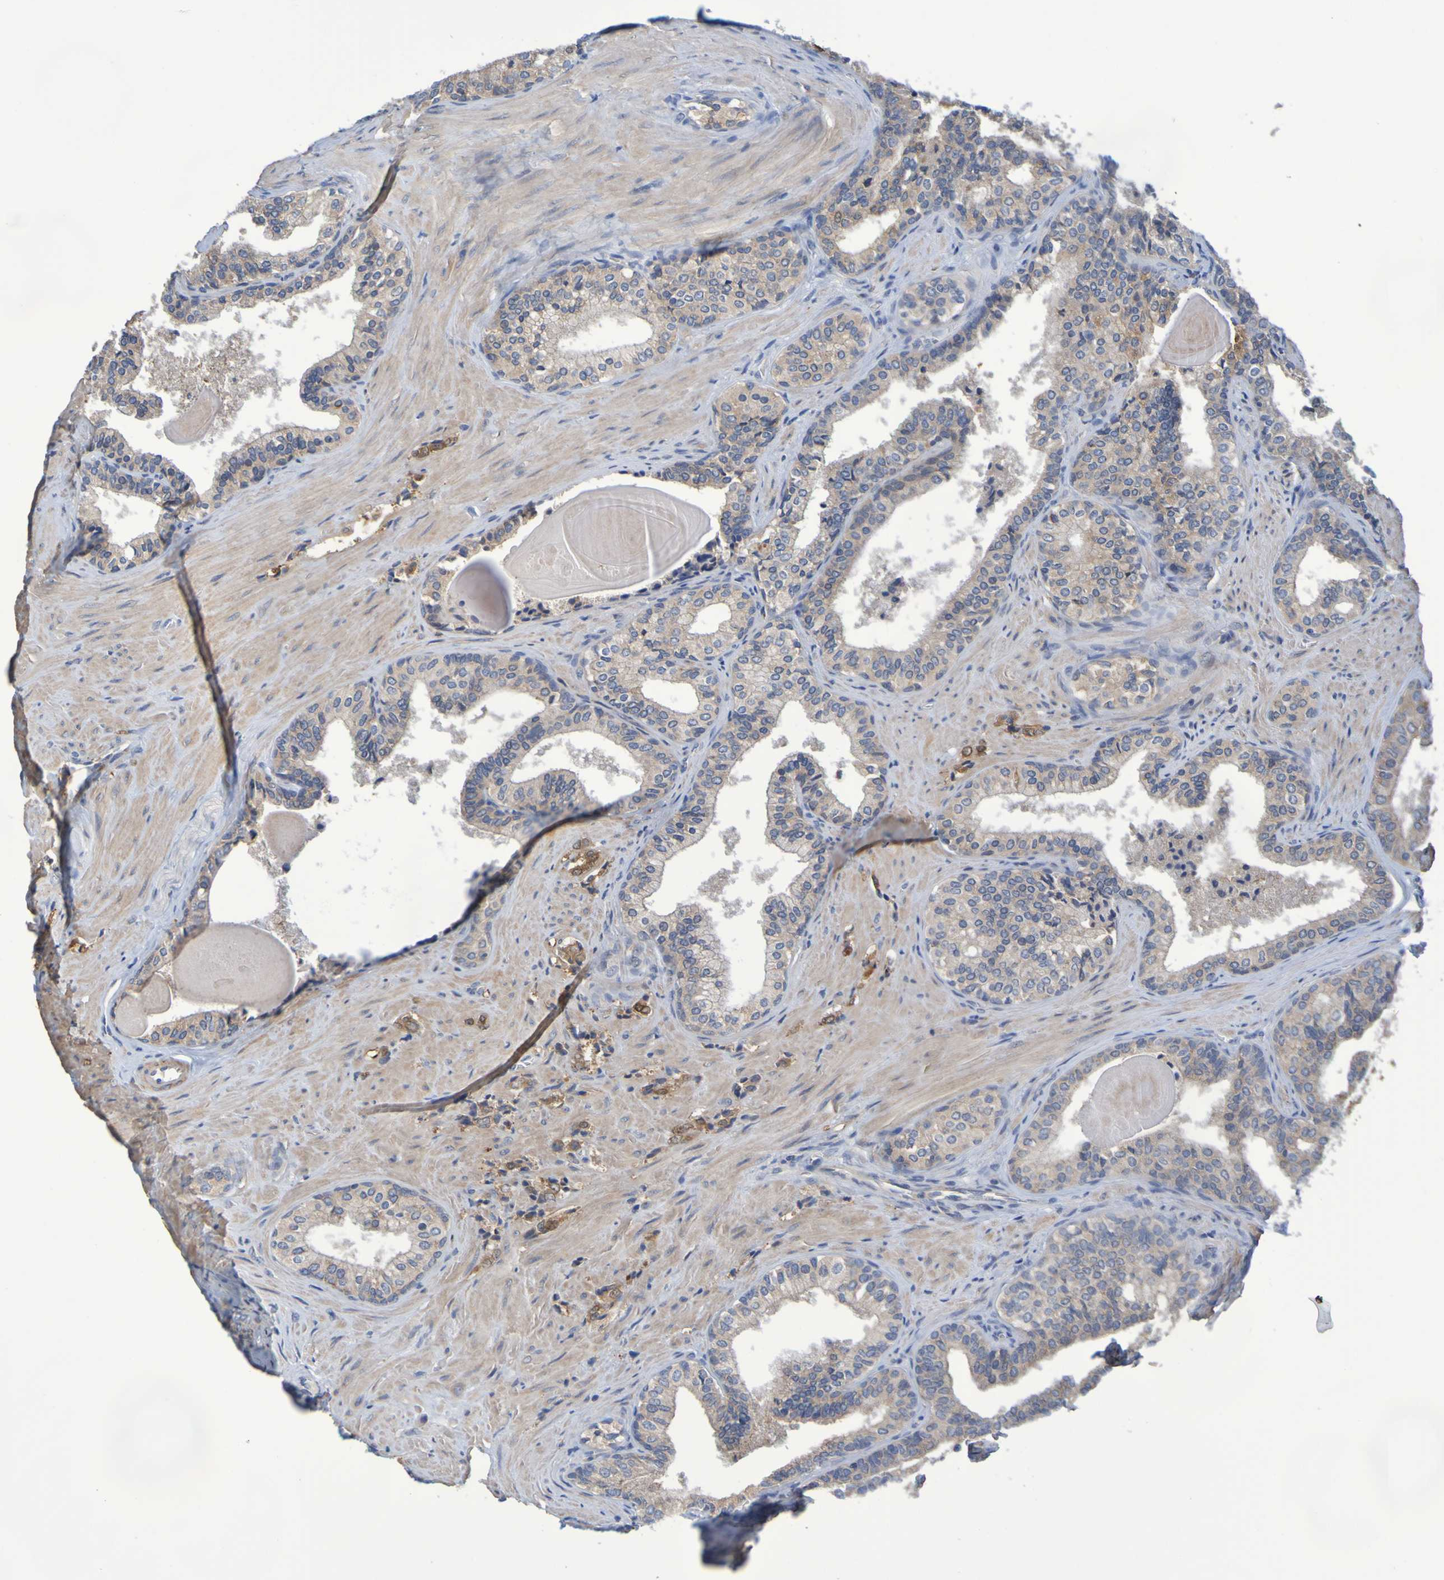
{"staining": {"intensity": "weak", "quantity": ">75%", "location": "cytoplasmic/membranous"}, "tissue": "prostate cancer", "cell_type": "Tumor cells", "image_type": "cancer", "snomed": [{"axis": "morphology", "description": "Adenocarcinoma, Low grade"}, {"axis": "topography", "description": "Prostate"}], "caption": "This micrograph reveals immunohistochemistry (IHC) staining of human adenocarcinoma (low-grade) (prostate), with low weak cytoplasmic/membranous positivity in approximately >75% of tumor cells.", "gene": "CLDN18", "patient": {"sex": "male", "age": 60}}